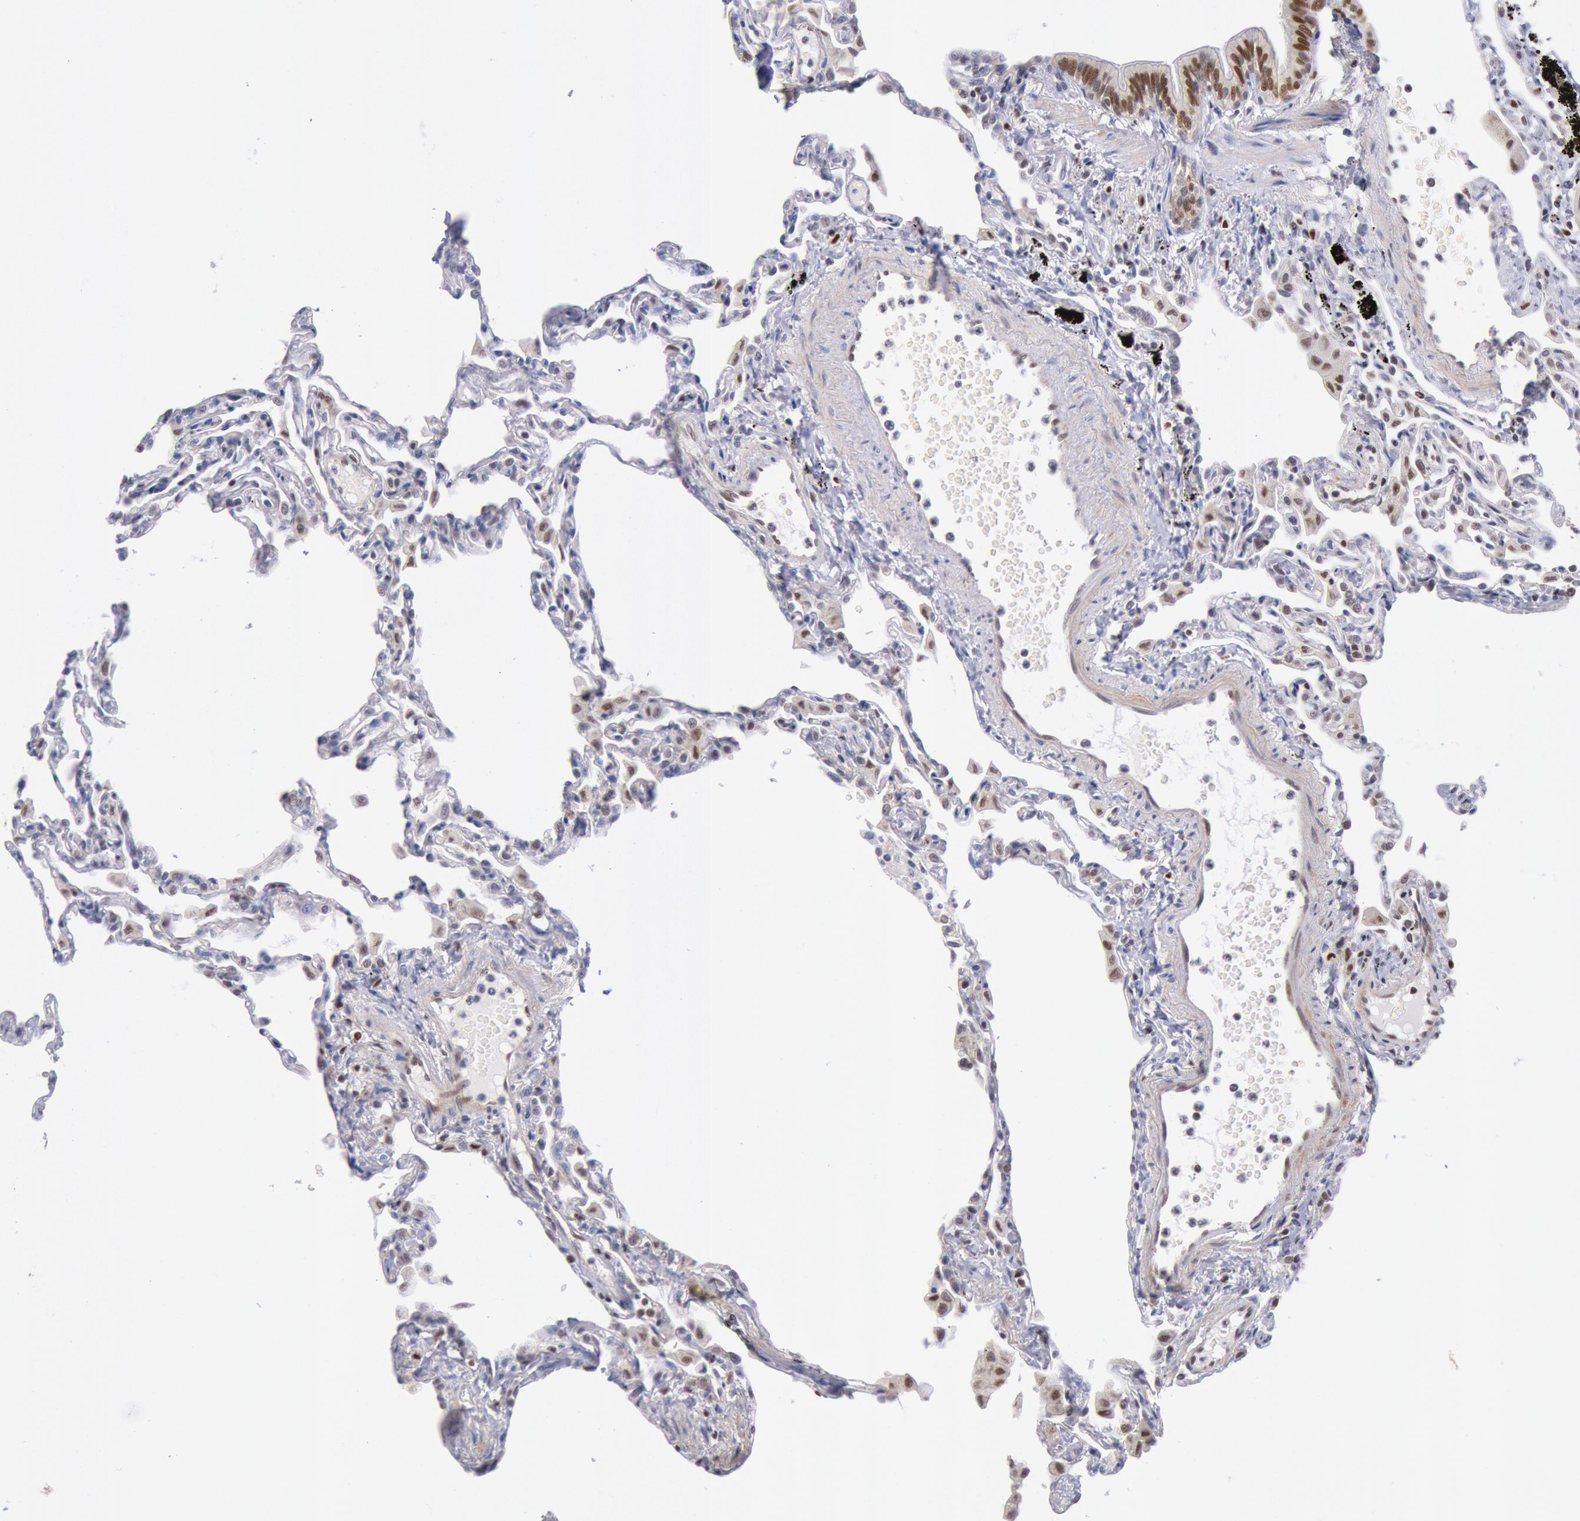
{"staining": {"intensity": "weak", "quantity": "25%-75%", "location": "nuclear"}, "tissue": "lung", "cell_type": "Alveolar cells", "image_type": "normal", "snomed": [{"axis": "morphology", "description": "Normal tissue, NOS"}, {"axis": "topography", "description": "Lung"}], "caption": "This image demonstrates immunohistochemistry (IHC) staining of unremarkable human lung, with low weak nuclear staining in approximately 25%-75% of alveolar cells.", "gene": "RPS6KA5", "patient": {"sex": "female", "age": 49}}